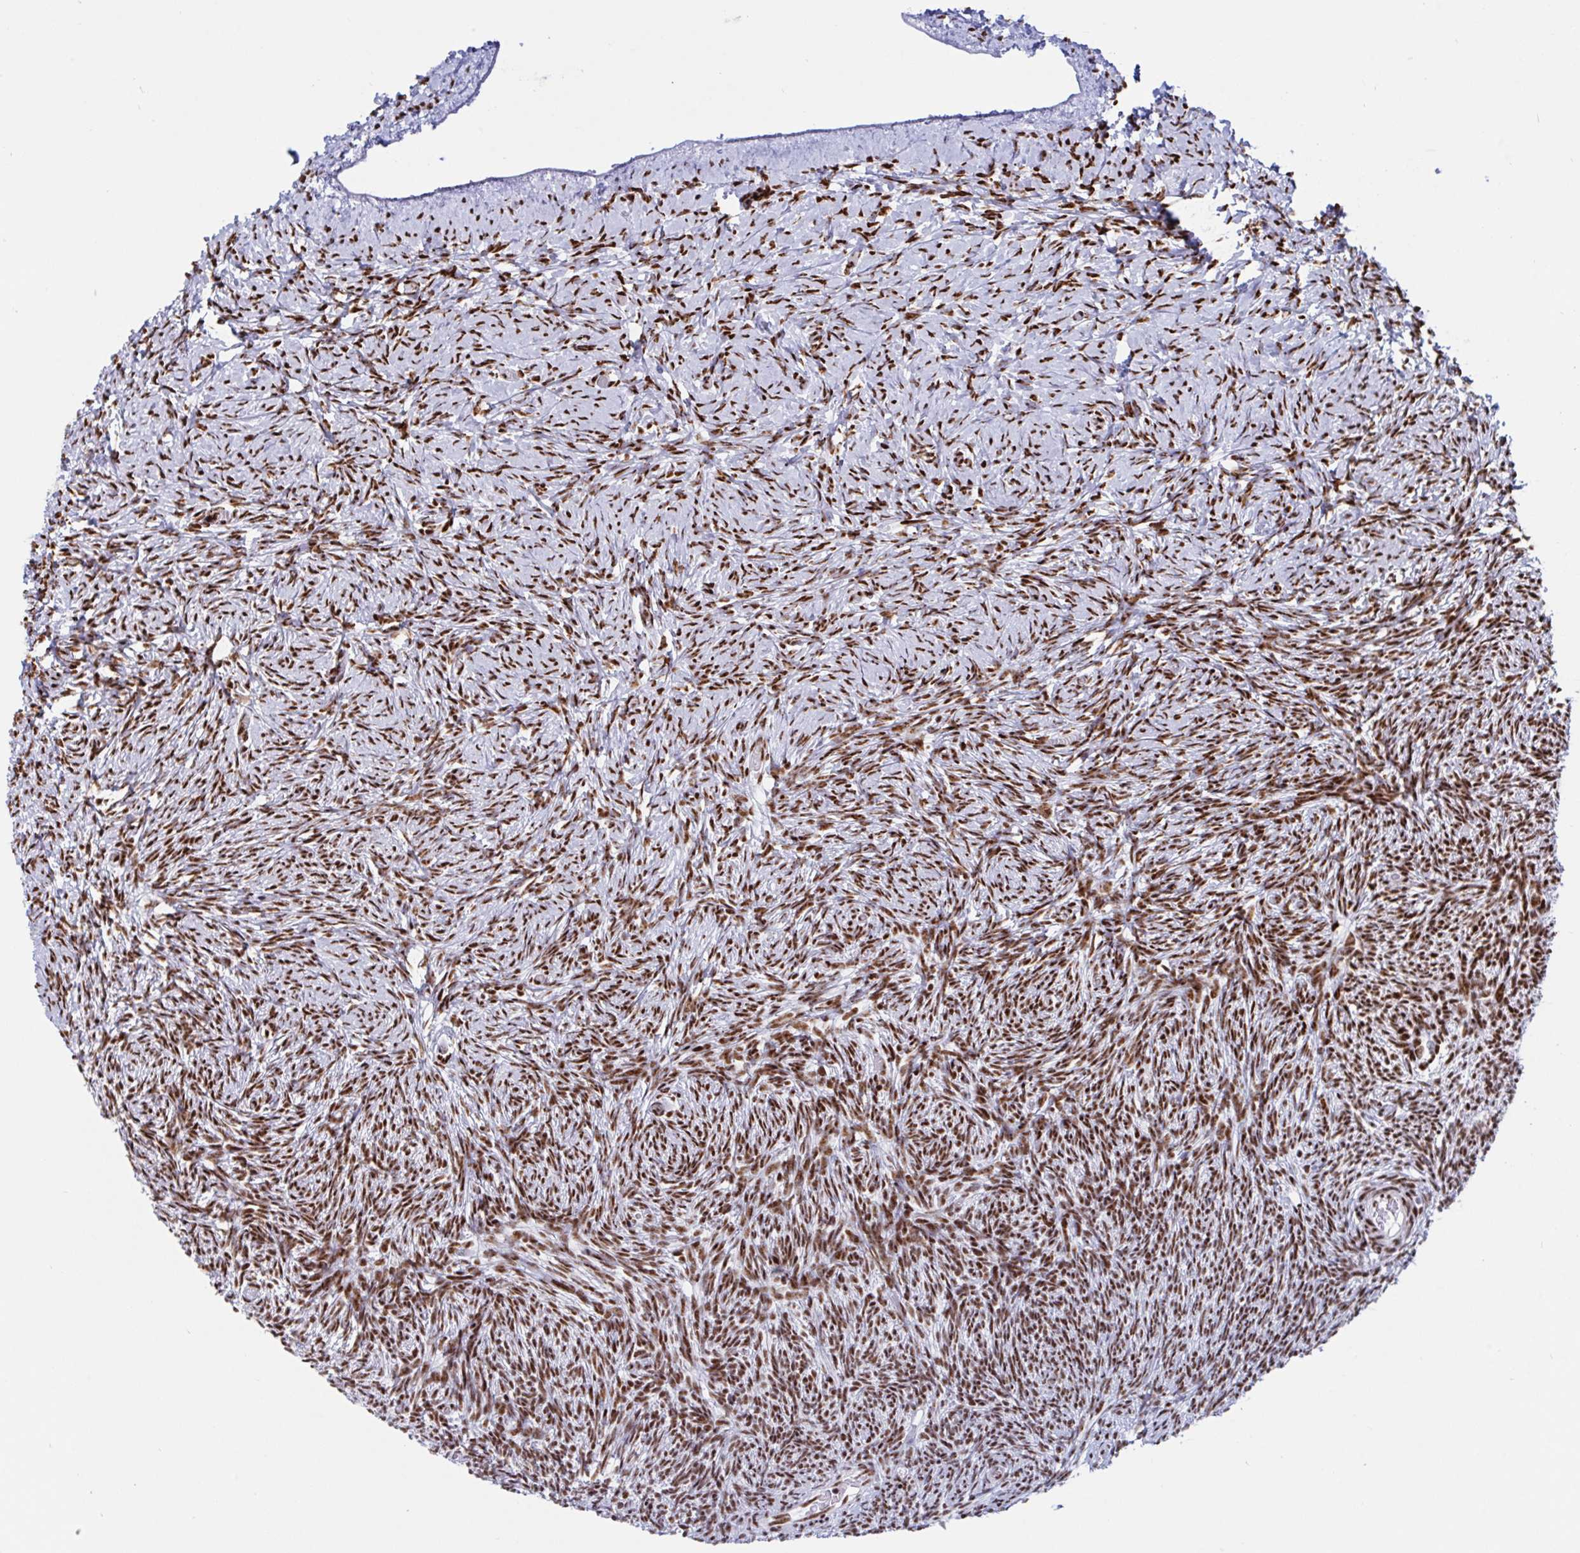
{"staining": {"intensity": "moderate", "quantity": ">75%", "location": "nuclear"}, "tissue": "ovary", "cell_type": "Follicle cells", "image_type": "normal", "snomed": [{"axis": "morphology", "description": "Normal tissue, NOS"}, {"axis": "topography", "description": "Ovary"}], "caption": "Protein analysis of benign ovary reveals moderate nuclear expression in about >75% of follicle cells.", "gene": "IKZF2", "patient": {"sex": "female", "age": 39}}